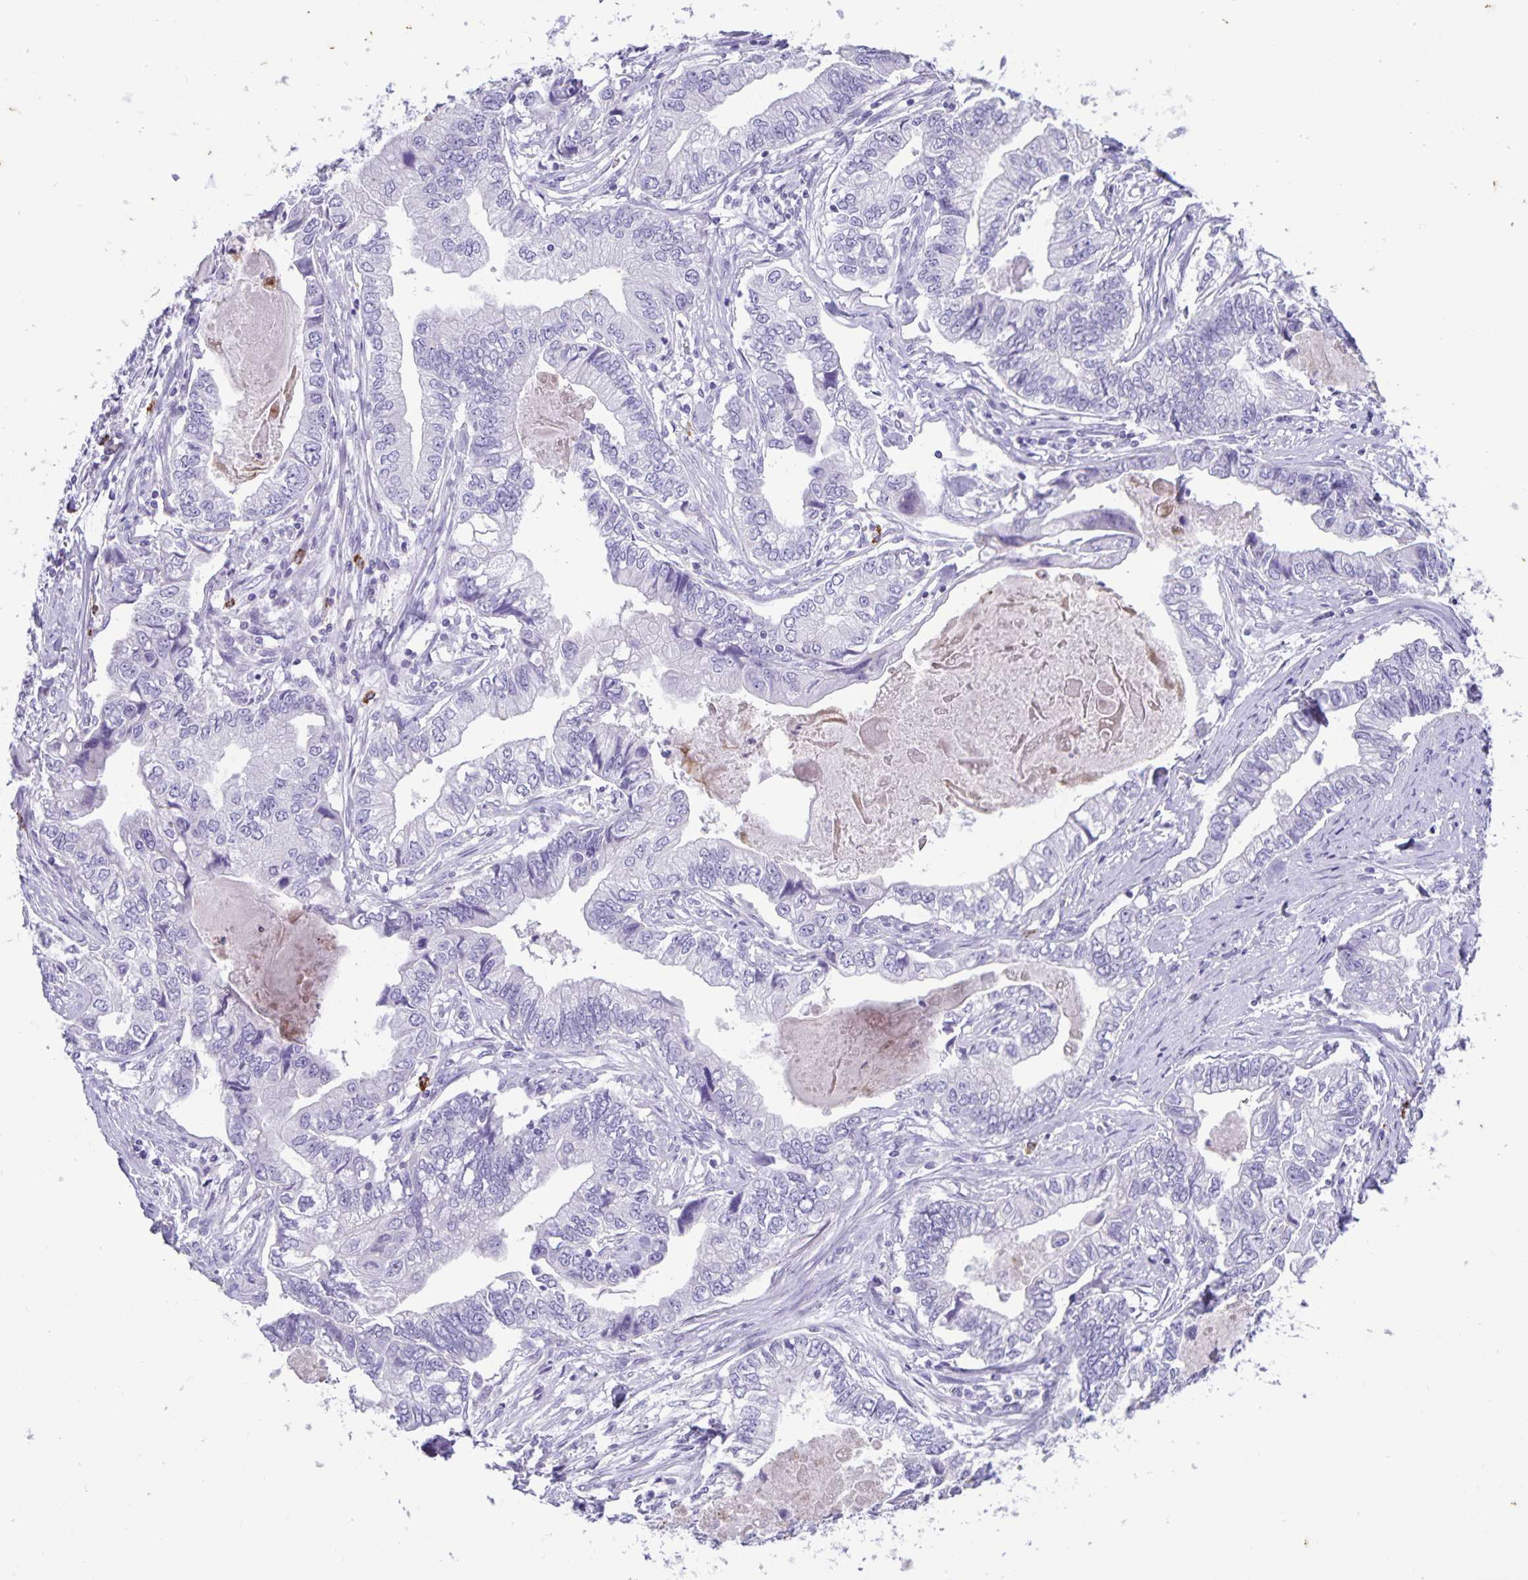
{"staining": {"intensity": "negative", "quantity": "none", "location": "none"}, "tissue": "stomach cancer", "cell_type": "Tumor cells", "image_type": "cancer", "snomed": [{"axis": "morphology", "description": "Adenocarcinoma, NOS"}, {"axis": "topography", "description": "Pancreas"}, {"axis": "topography", "description": "Stomach, upper"}], "caption": "DAB immunohistochemical staining of stomach adenocarcinoma shows no significant staining in tumor cells.", "gene": "IBTK", "patient": {"sex": "male", "age": 77}}